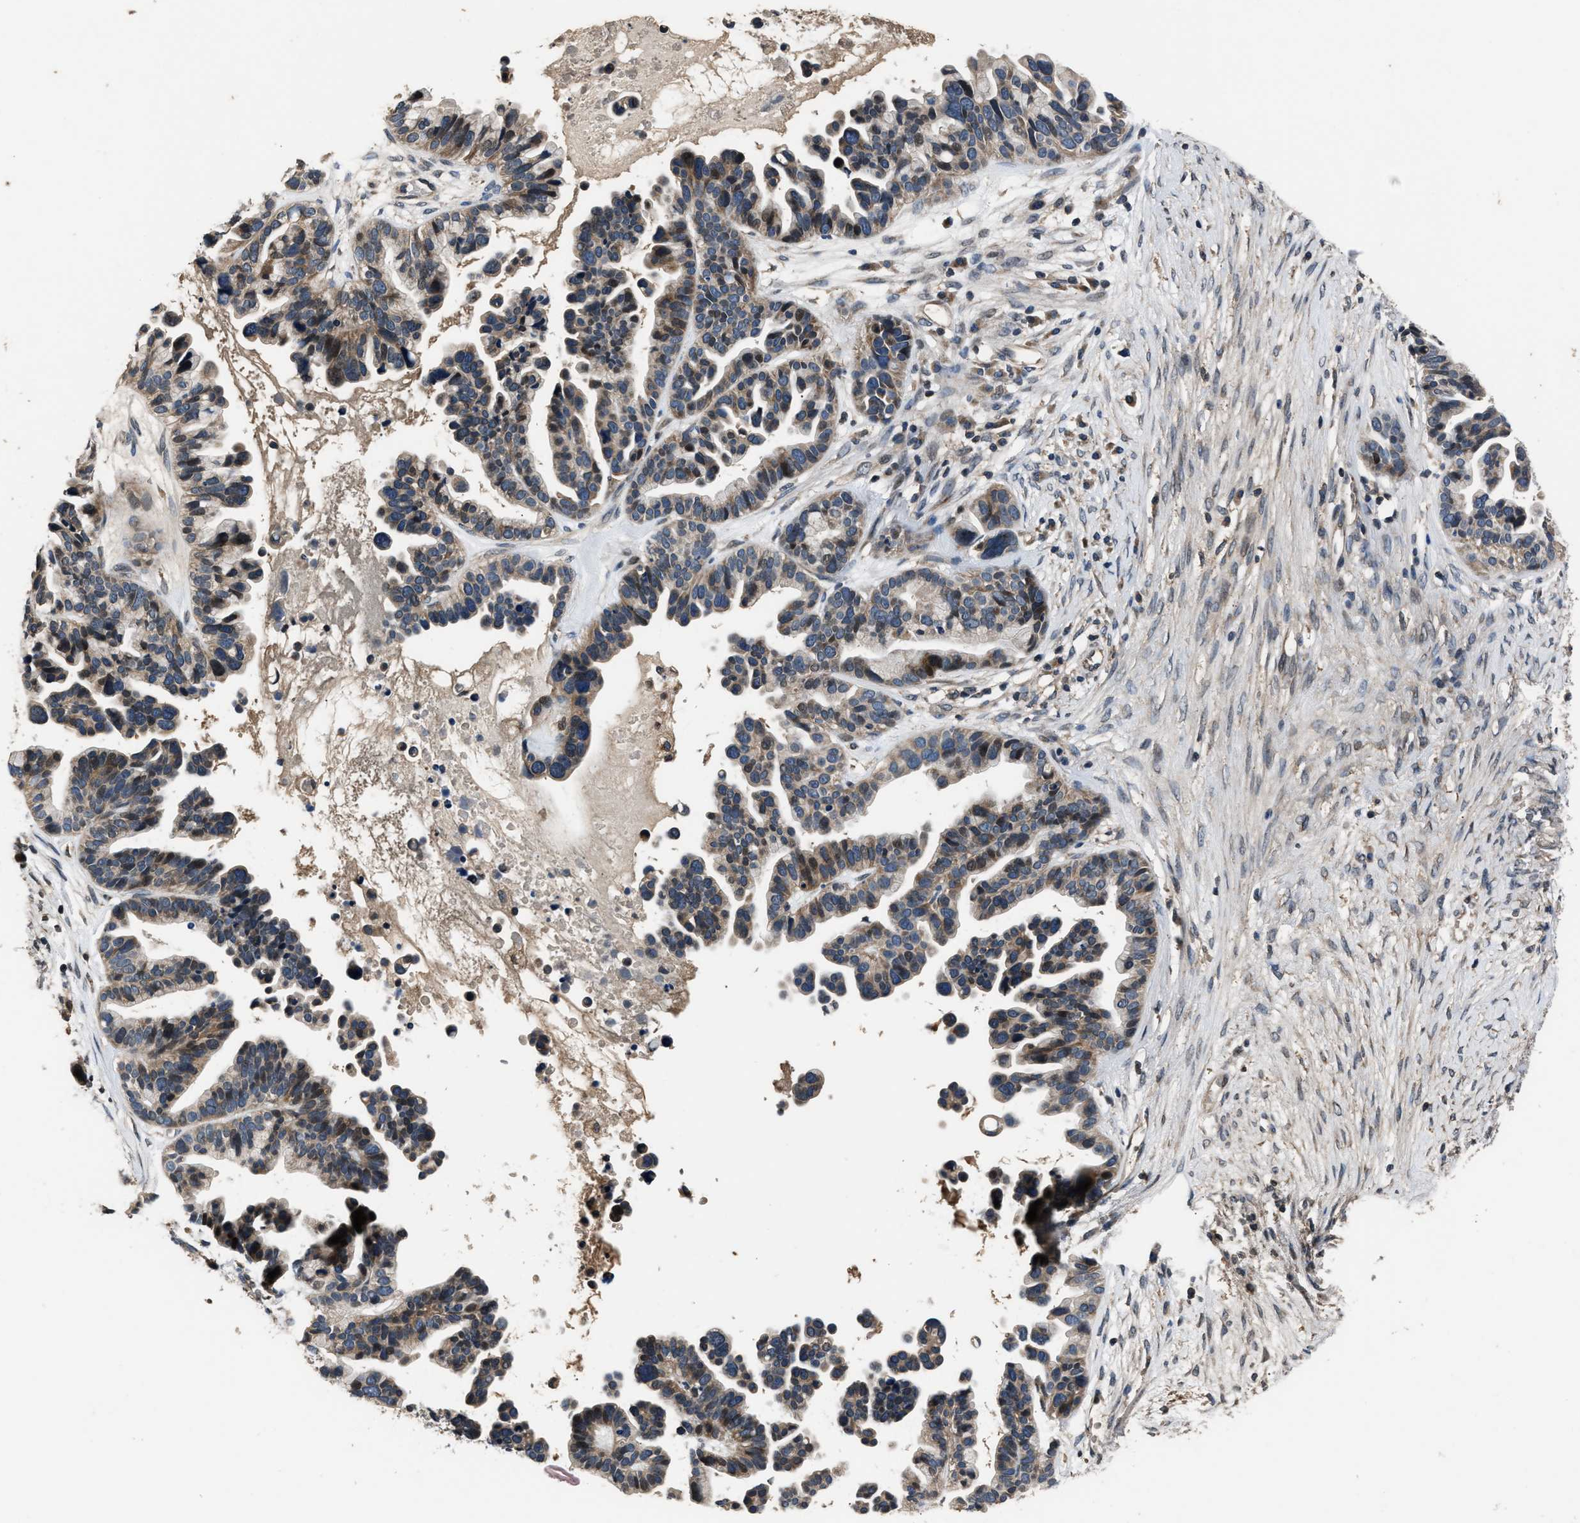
{"staining": {"intensity": "weak", "quantity": ">75%", "location": "cytoplasmic/membranous"}, "tissue": "ovarian cancer", "cell_type": "Tumor cells", "image_type": "cancer", "snomed": [{"axis": "morphology", "description": "Cystadenocarcinoma, serous, NOS"}, {"axis": "topography", "description": "Ovary"}], "caption": "A high-resolution histopathology image shows immunohistochemistry (IHC) staining of ovarian serous cystadenocarcinoma, which demonstrates weak cytoplasmic/membranous positivity in approximately >75% of tumor cells.", "gene": "TNRC18", "patient": {"sex": "female", "age": 56}}